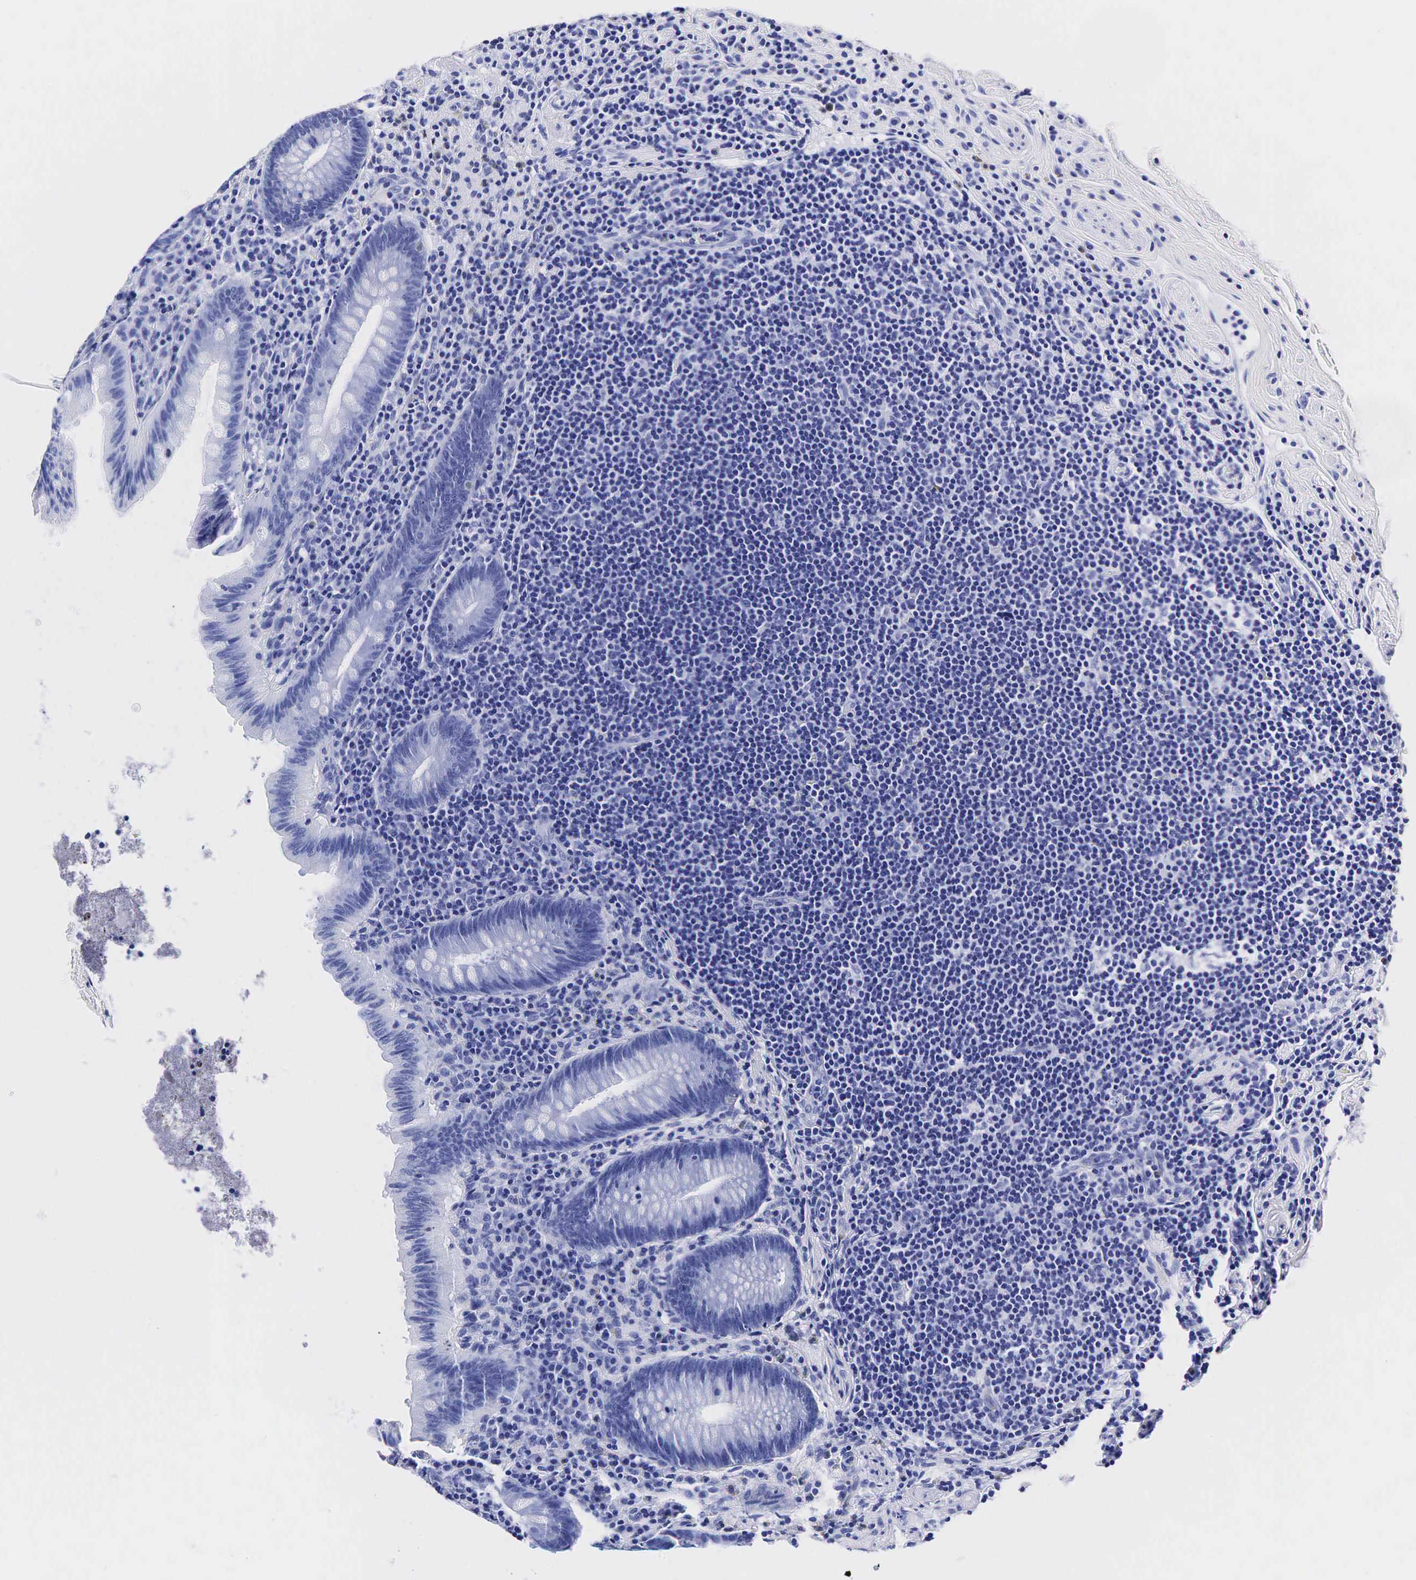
{"staining": {"intensity": "negative", "quantity": "none", "location": "none"}, "tissue": "appendix", "cell_type": "Glandular cells", "image_type": "normal", "snomed": [{"axis": "morphology", "description": "Normal tissue, NOS"}, {"axis": "topography", "description": "Appendix"}], "caption": "Appendix was stained to show a protein in brown. There is no significant positivity in glandular cells. (Stains: DAB (3,3'-diaminobenzidine) IHC with hematoxylin counter stain, Microscopy: brightfield microscopy at high magnification).", "gene": "KLK3", "patient": {"sex": "male", "age": 41}}